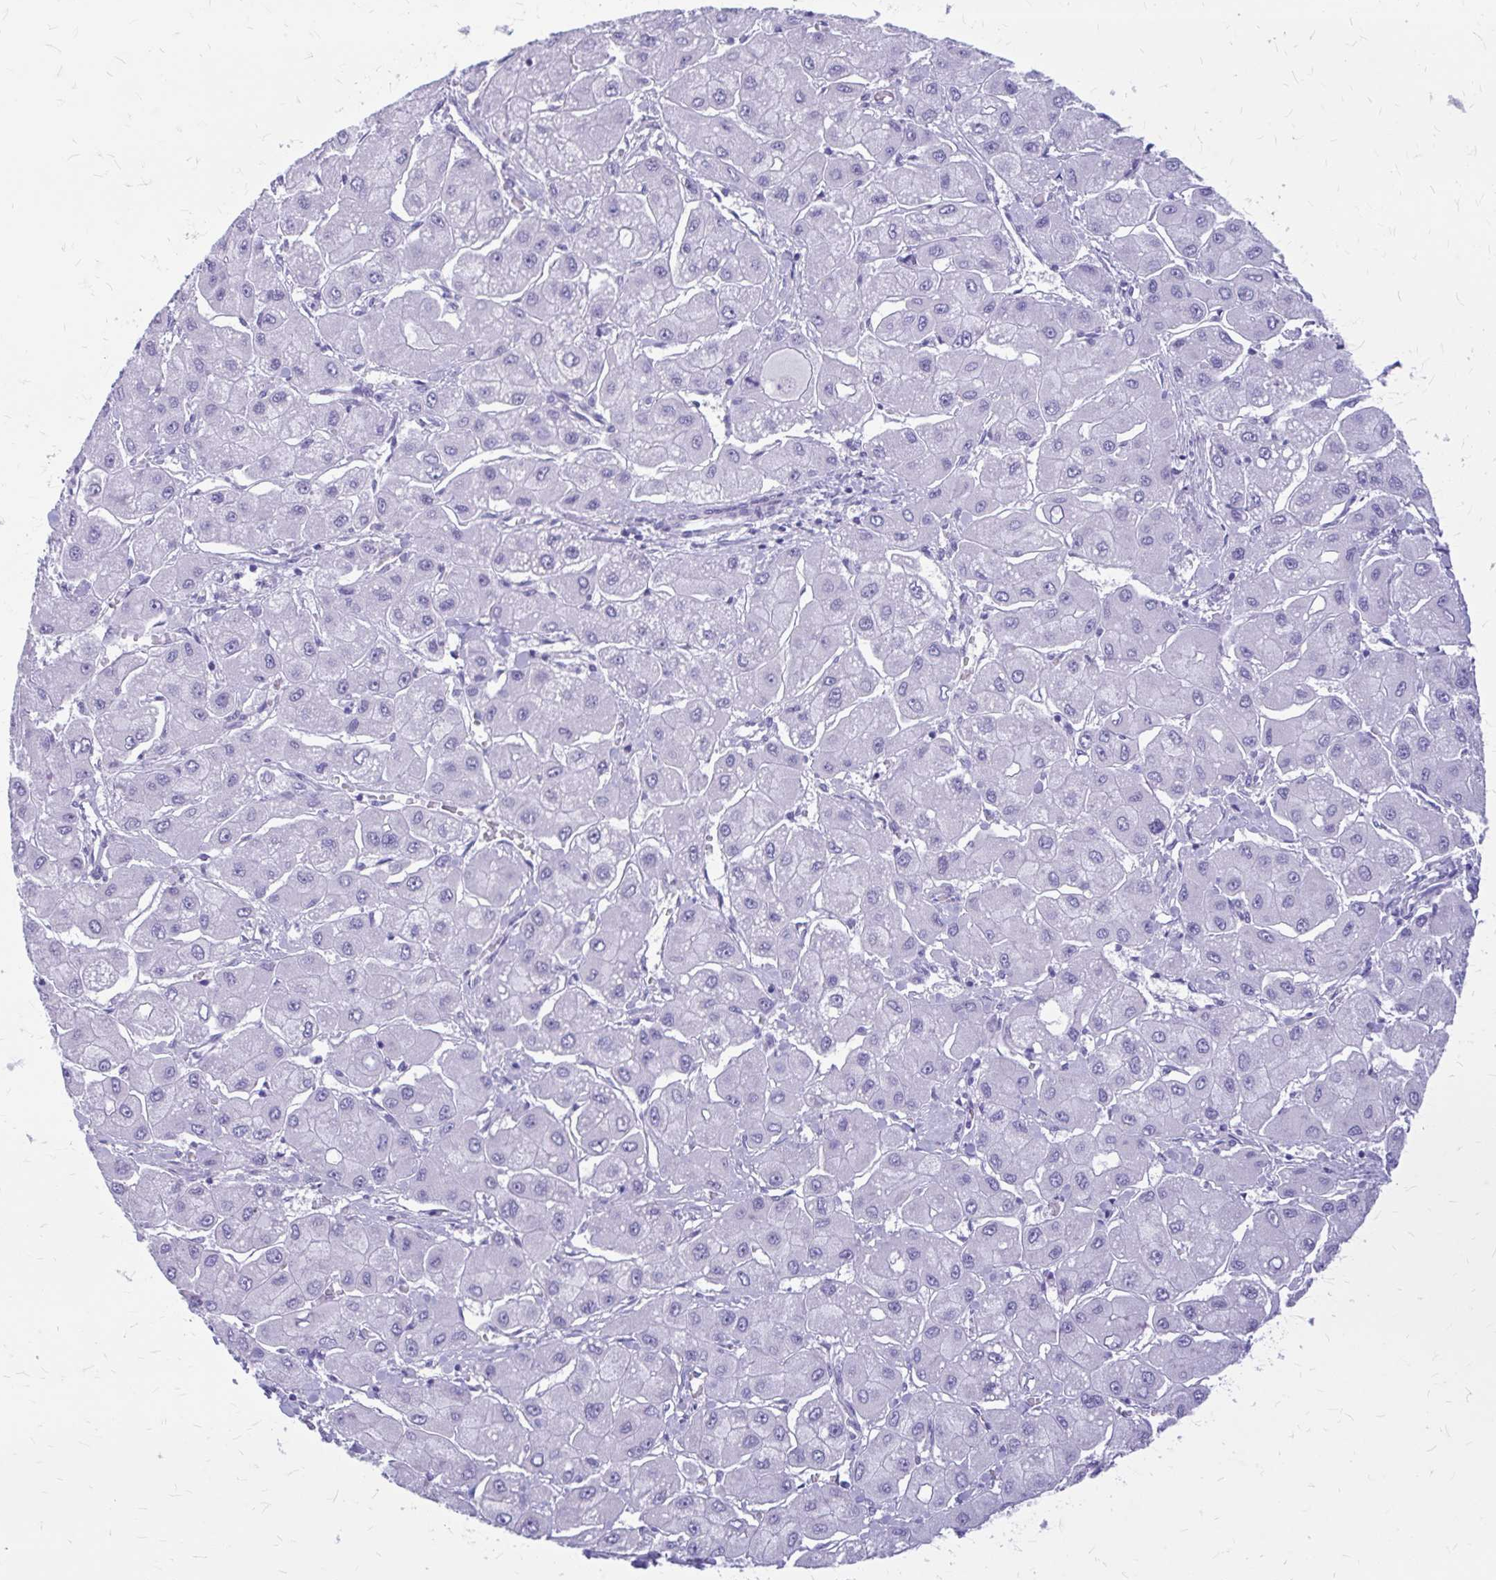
{"staining": {"intensity": "negative", "quantity": "none", "location": "none"}, "tissue": "liver cancer", "cell_type": "Tumor cells", "image_type": "cancer", "snomed": [{"axis": "morphology", "description": "Carcinoma, Hepatocellular, NOS"}, {"axis": "topography", "description": "Liver"}], "caption": "Tumor cells show no significant protein expression in liver hepatocellular carcinoma.", "gene": "KLHDC7A", "patient": {"sex": "male", "age": 40}}